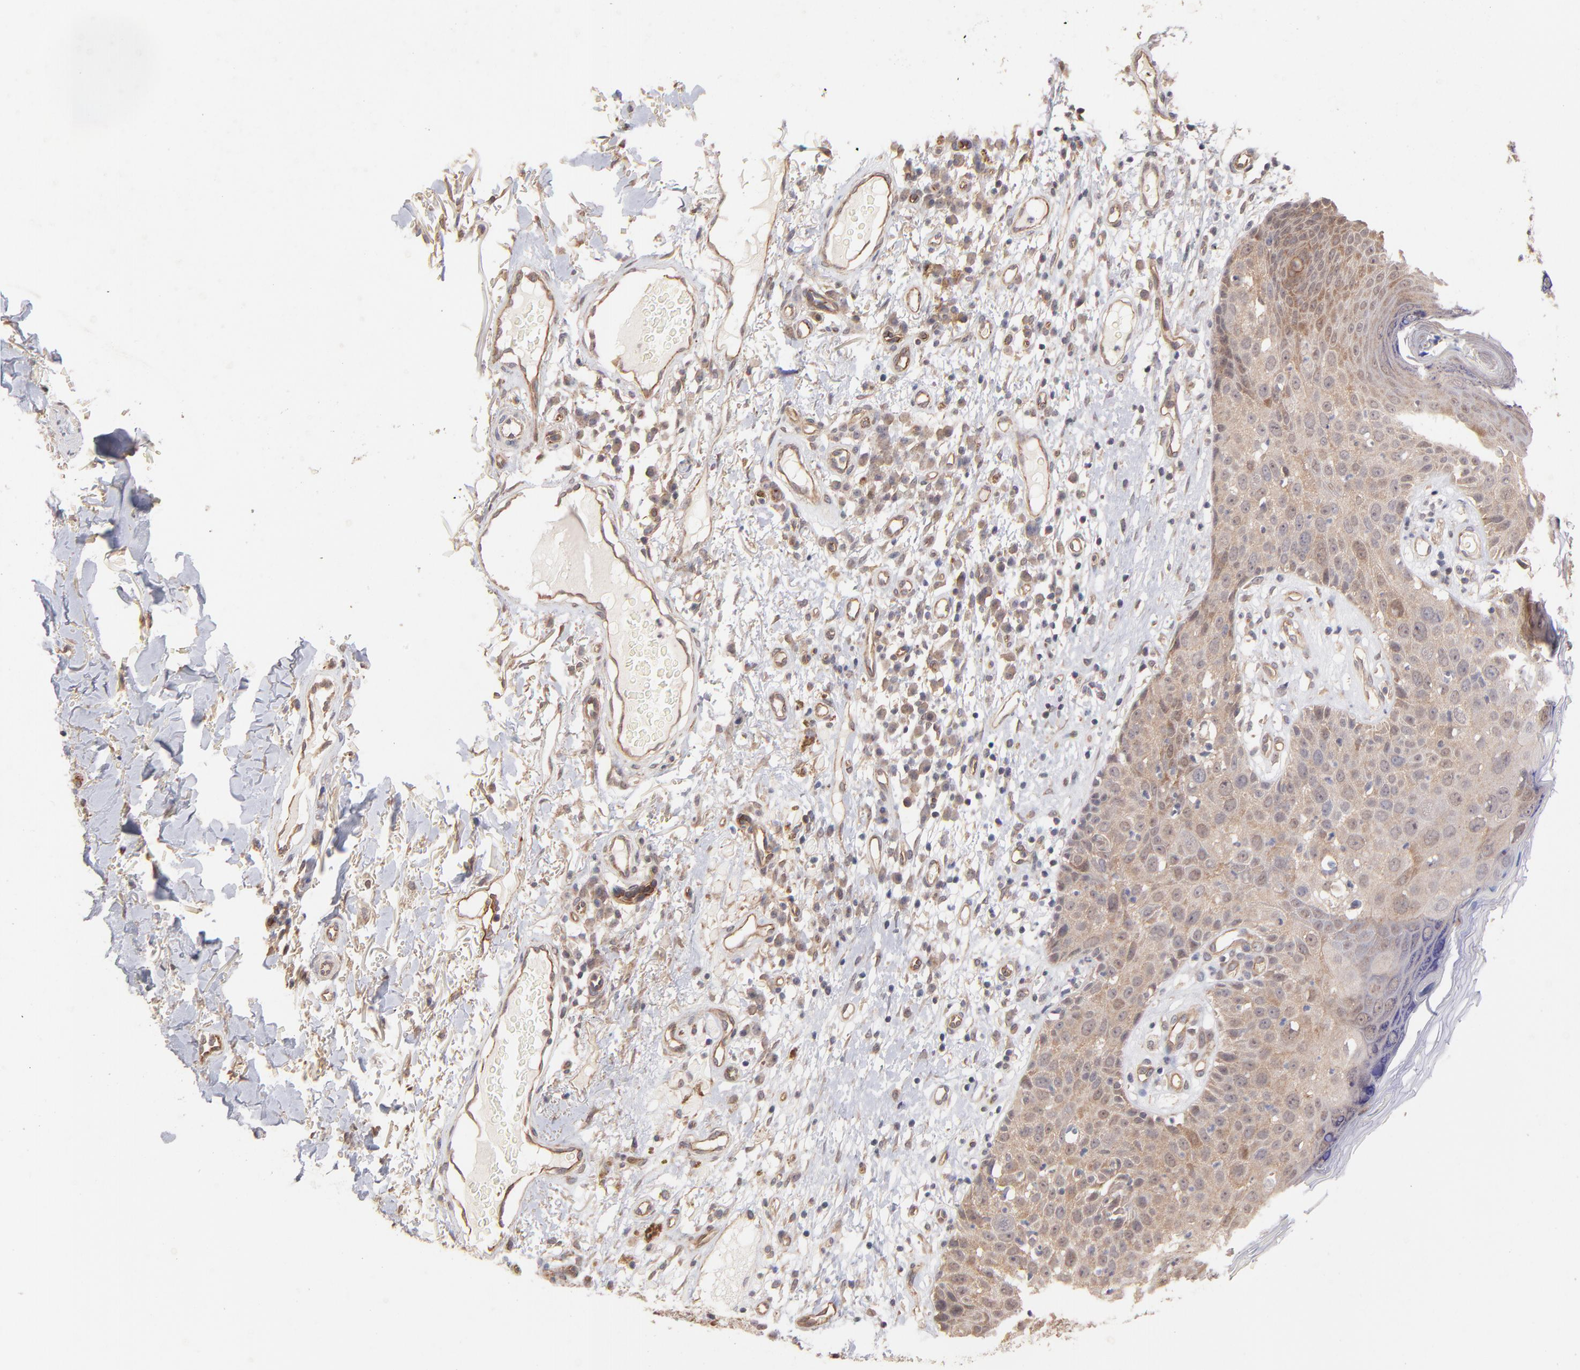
{"staining": {"intensity": "moderate", "quantity": ">75%", "location": "cytoplasmic/membranous"}, "tissue": "skin cancer", "cell_type": "Tumor cells", "image_type": "cancer", "snomed": [{"axis": "morphology", "description": "Squamous cell carcinoma, NOS"}, {"axis": "topography", "description": "Skin"}], "caption": "Immunohistochemical staining of skin squamous cell carcinoma reveals medium levels of moderate cytoplasmic/membranous protein positivity in about >75% of tumor cells.", "gene": "STAP2", "patient": {"sex": "male", "age": 87}}